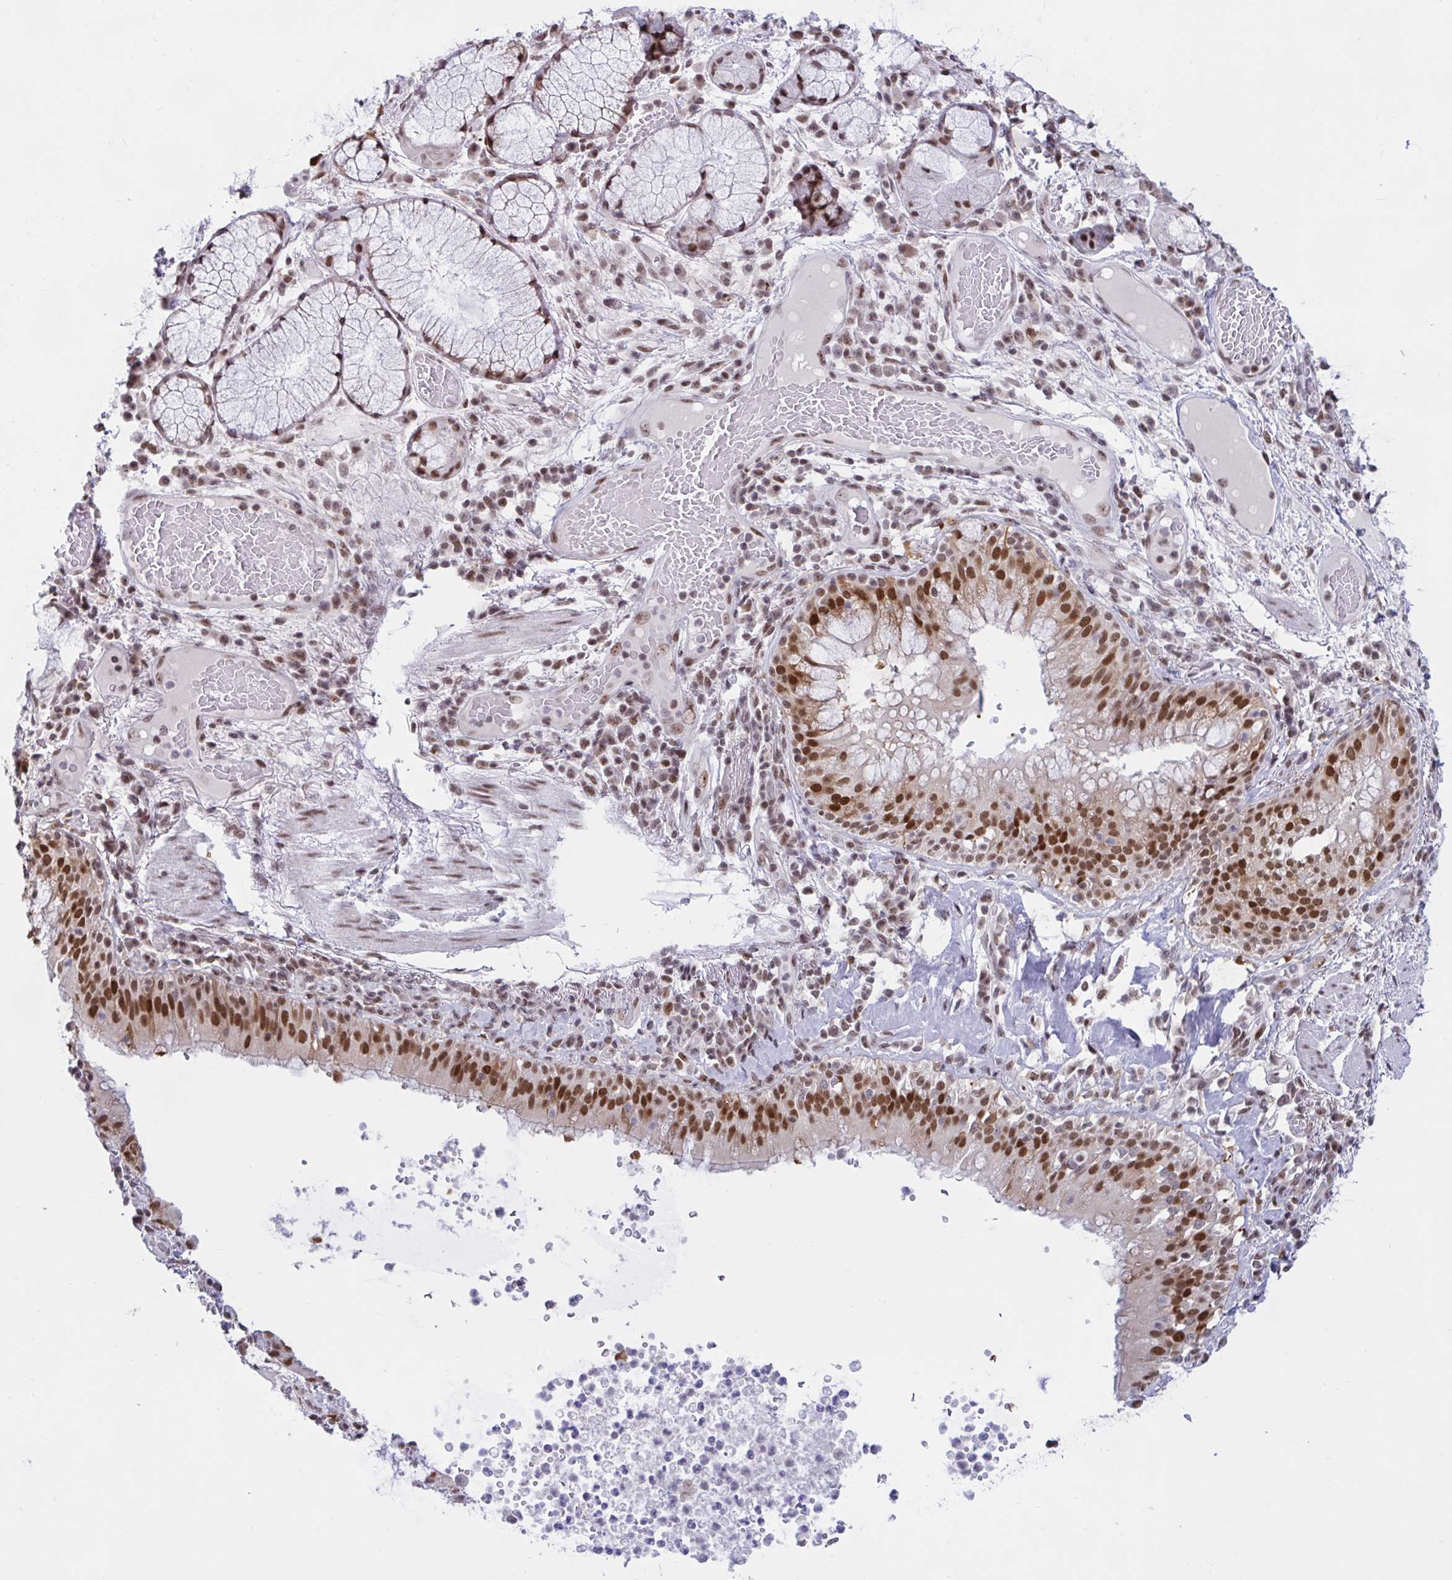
{"staining": {"intensity": "strong", "quantity": ">75%", "location": "nuclear"}, "tissue": "bronchus", "cell_type": "Respiratory epithelial cells", "image_type": "normal", "snomed": [{"axis": "morphology", "description": "Normal tissue, NOS"}, {"axis": "topography", "description": "Cartilage tissue"}, {"axis": "topography", "description": "Bronchus"}], "caption": "A brown stain shows strong nuclear positivity of a protein in respiratory epithelial cells of benign human bronchus.", "gene": "PHF10", "patient": {"sex": "male", "age": 56}}